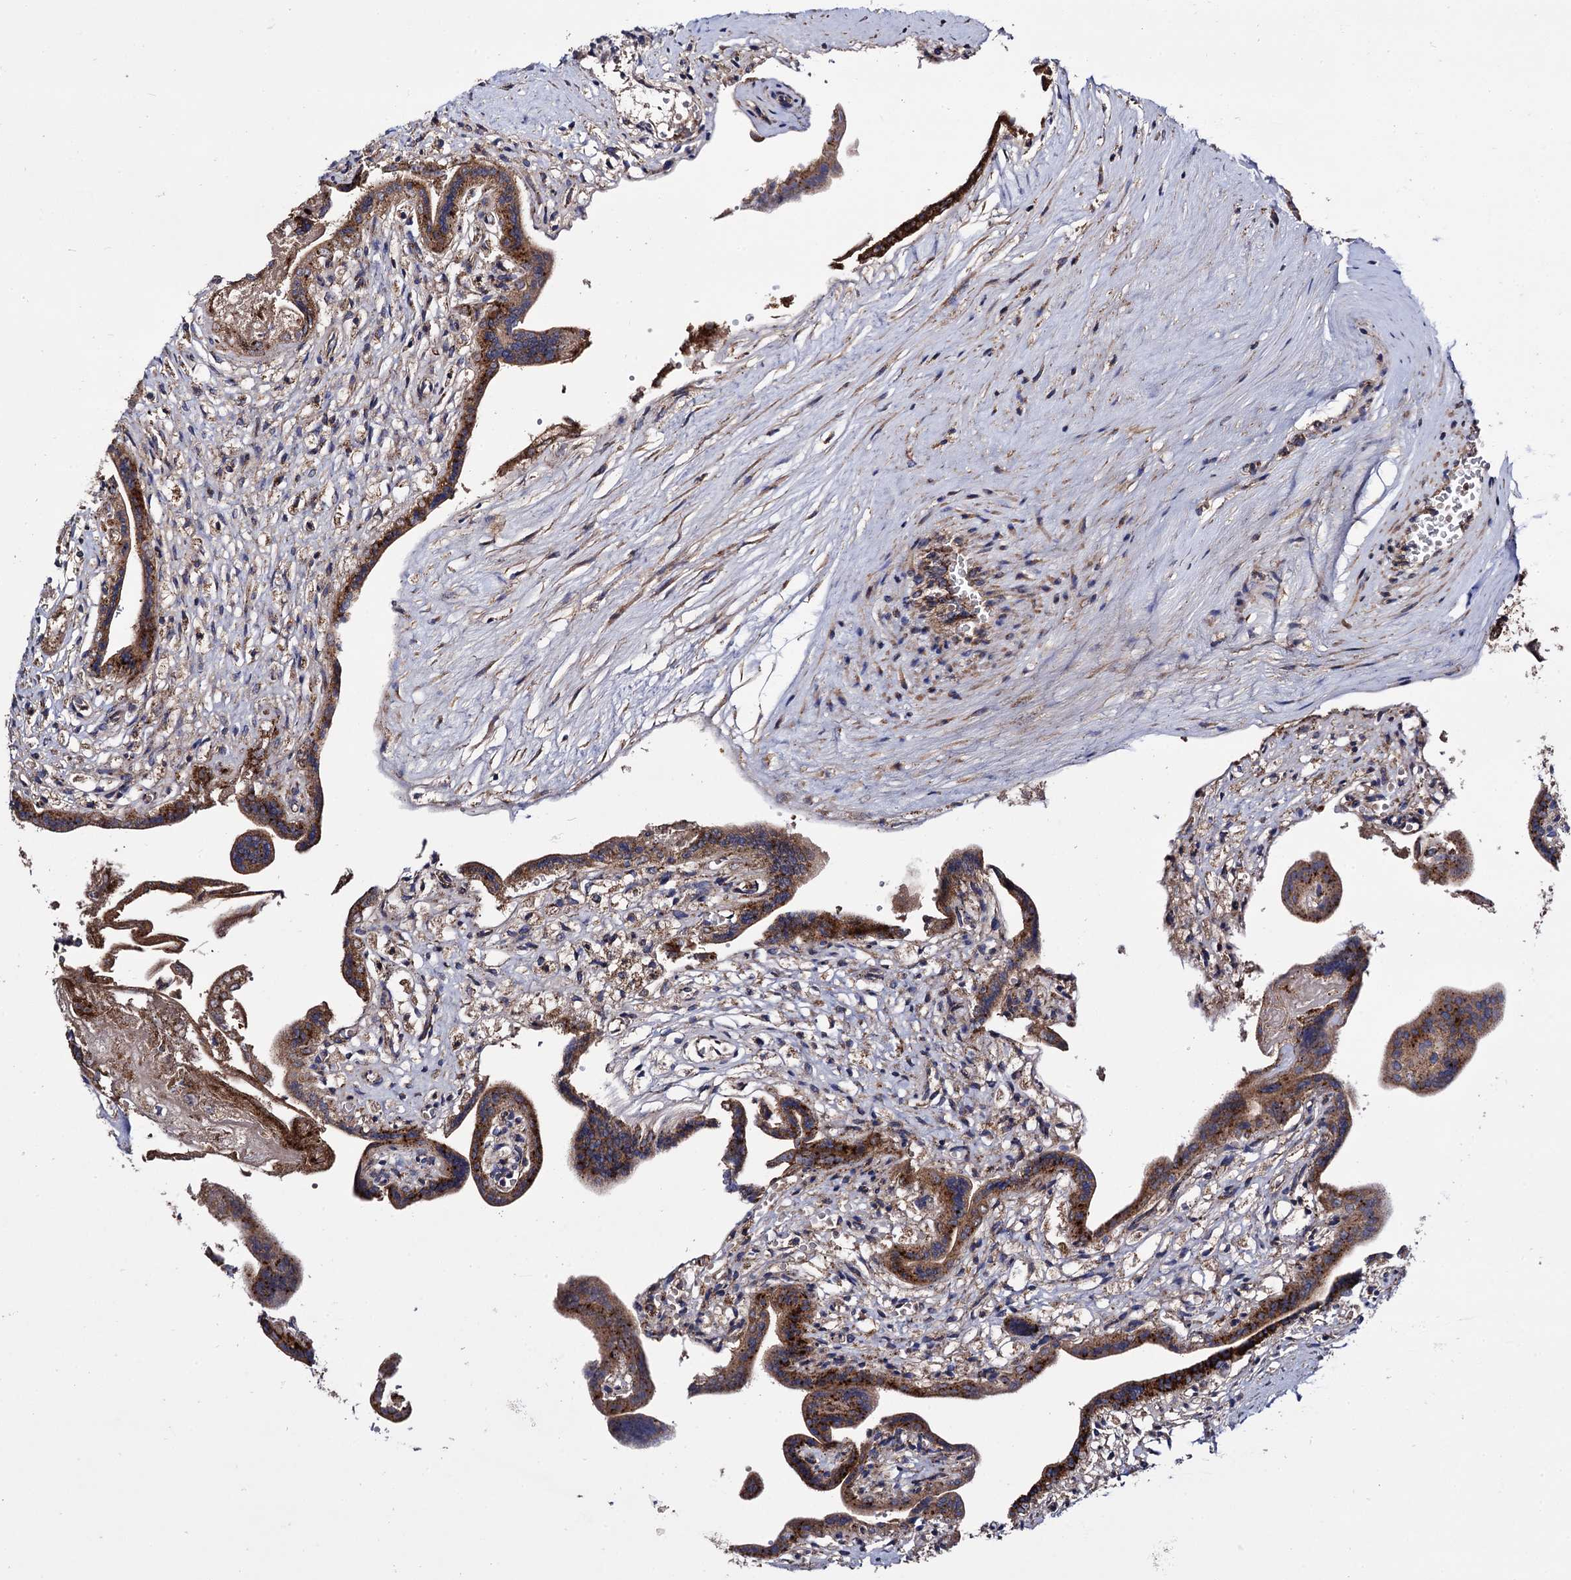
{"staining": {"intensity": "strong", "quantity": ">75%", "location": "cytoplasmic/membranous"}, "tissue": "placenta", "cell_type": "Trophoblastic cells", "image_type": "normal", "snomed": [{"axis": "morphology", "description": "Normal tissue, NOS"}, {"axis": "topography", "description": "Placenta"}], "caption": "Immunohistochemistry of unremarkable placenta shows high levels of strong cytoplasmic/membranous staining in approximately >75% of trophoblastic cells.", "gene": "IQCH", "patient": {"sex": "female", "age": 37}}